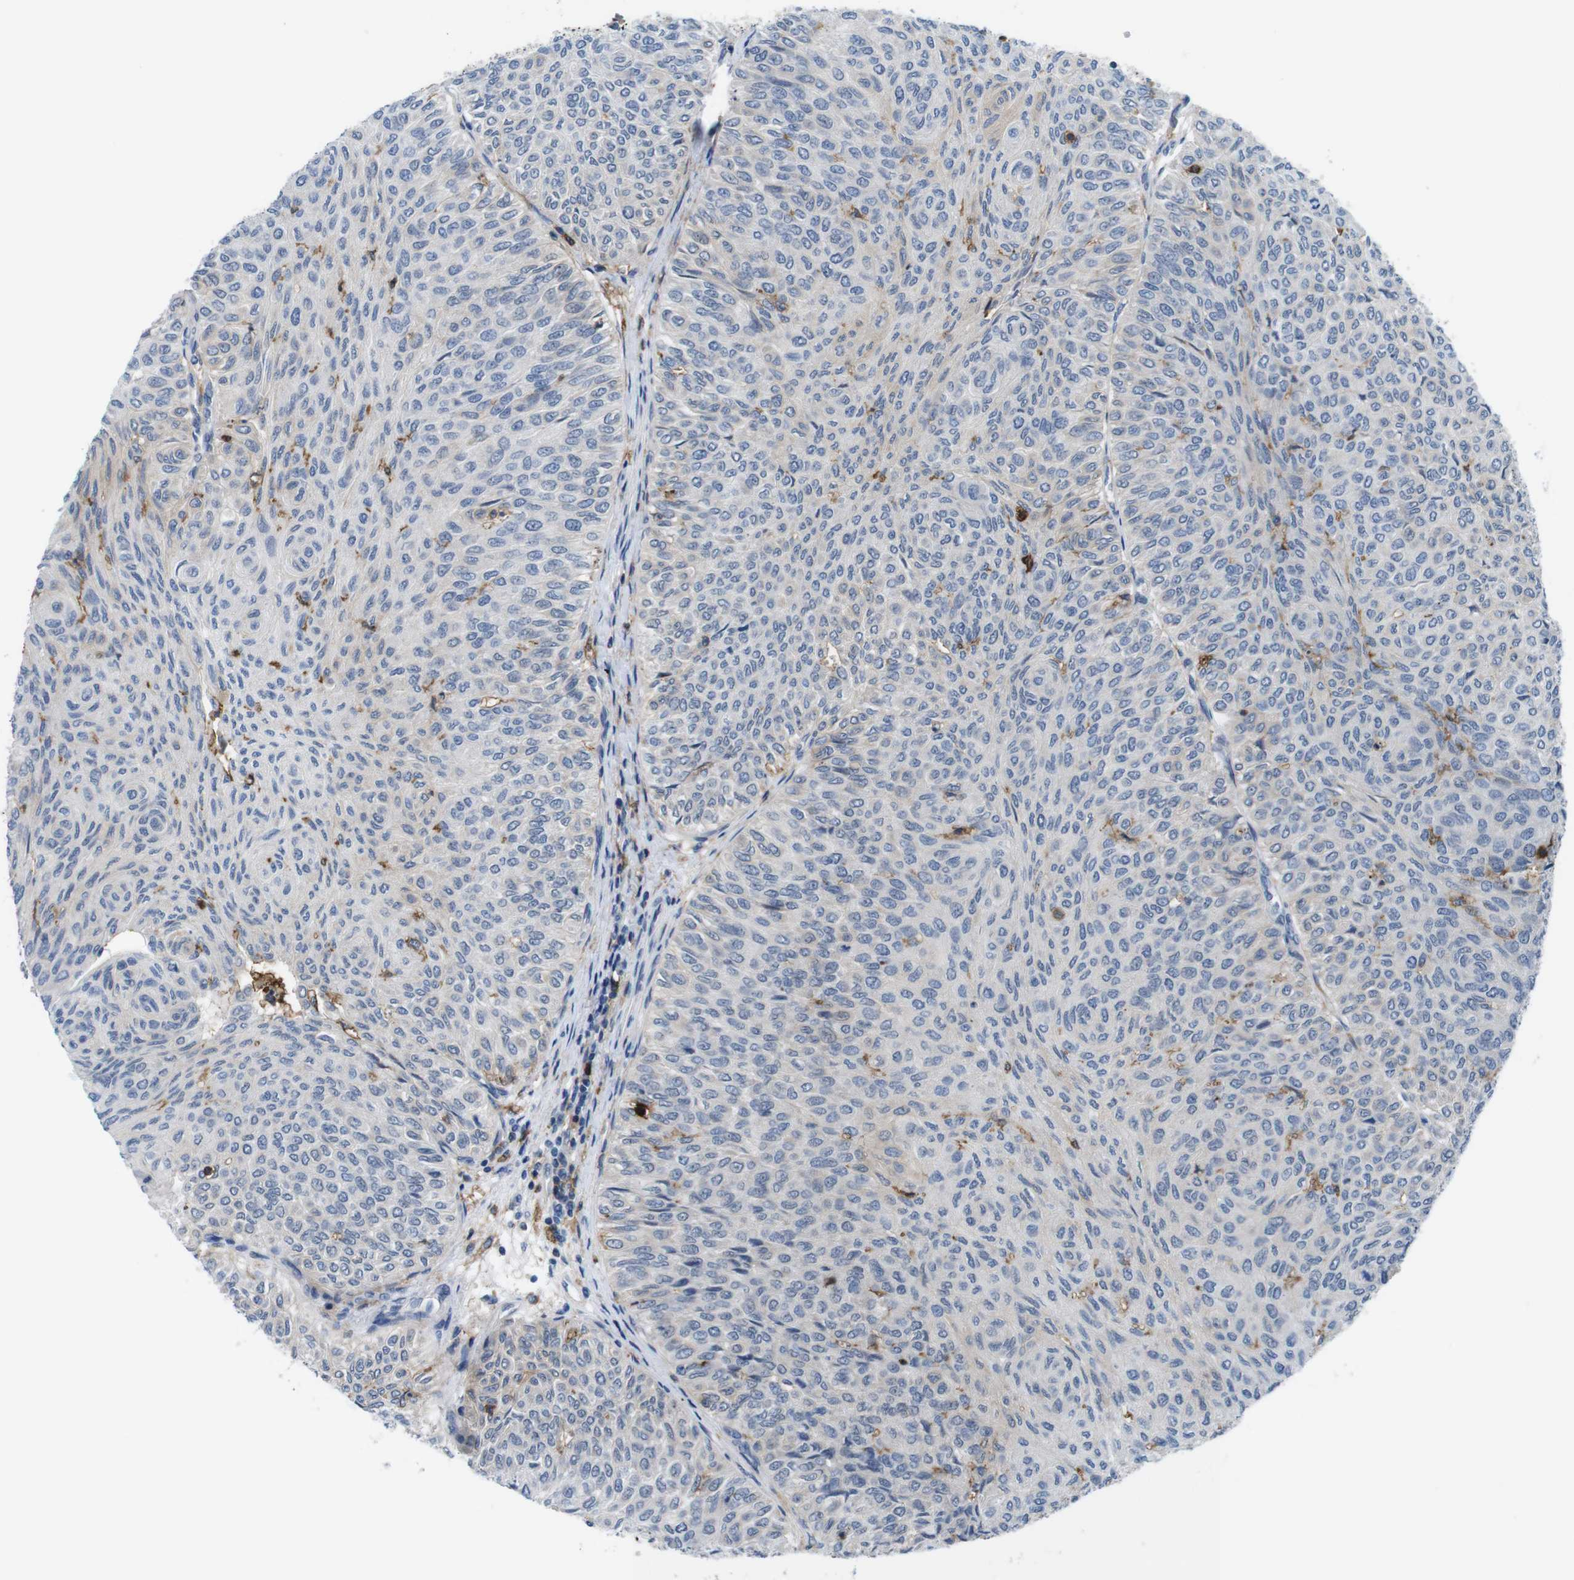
{"staining": {"intensity": "negative", "quantity": "none", "location": "none"}, "tissue": "urothelial cancer", "cell_type": "Tumor cells", "image_type": "cancer", "snomed": [{"axis": "morphology", "description": "Urothelial carcinoma, Low grade"}, {"axis": "topography", "description": "Urinary bladder"}], "caption": "IHC micrograph of urothelial carcinoma (low-grade) stained for a protein (brown), which shows no positivity in tumor cells.", "gene": "CD300C", "patient": {"sex": "male", "age": 78}}